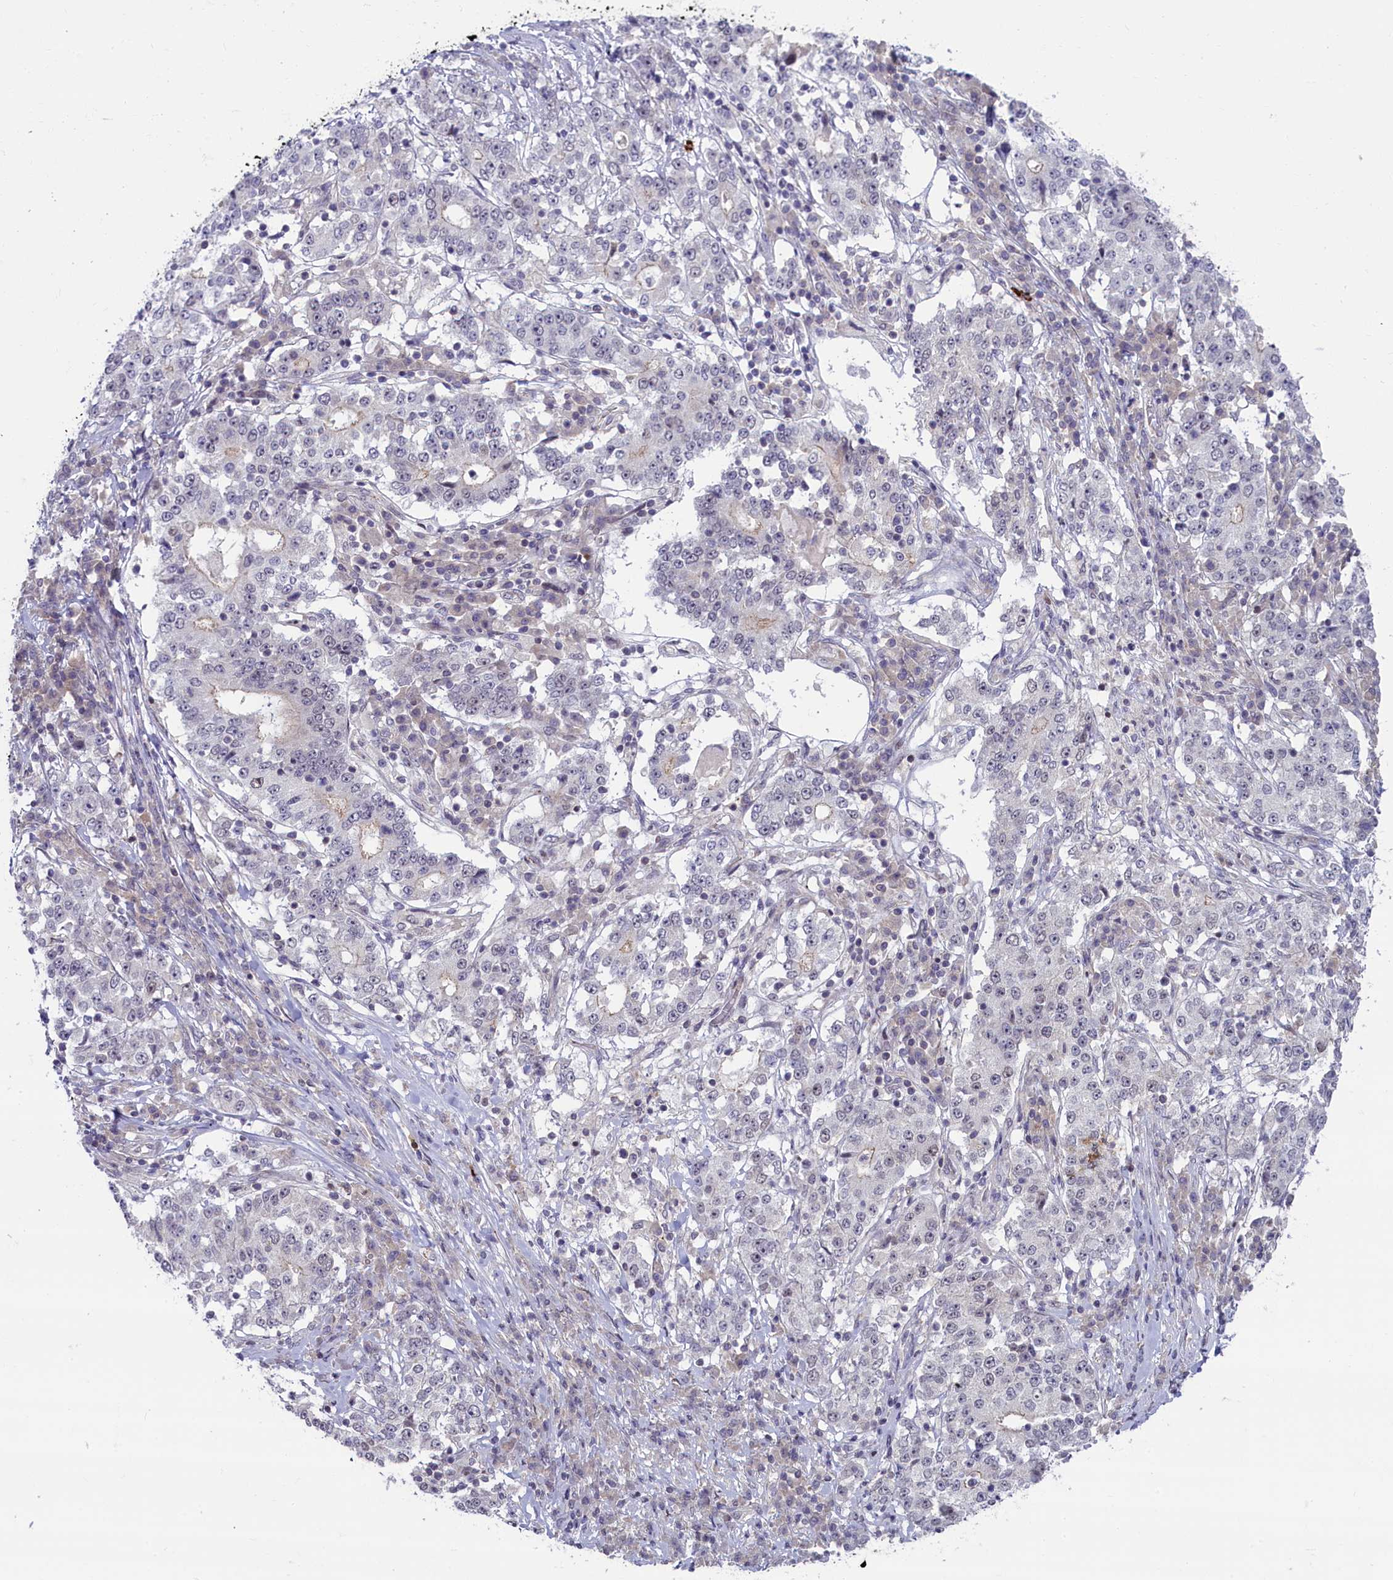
{"staining": {"intensity": "negative", "quantity": "none", "location": "none"}, "tissue": "stomach cancer", "cell_type": "Tumor cells", "image_type": "cancer", "snomed": [{"axis": "morphology", "description": "Adenocarcinoma, NOS"}, {"axis": "topography", "description": "Stomach"}], "caption": "Stomach adenocarcinoma was stained to show a protein in brown. There is no significant positivity in tumor cells.", "gene": "CCL23", "patient": {"sex": "male", "age": 59}}